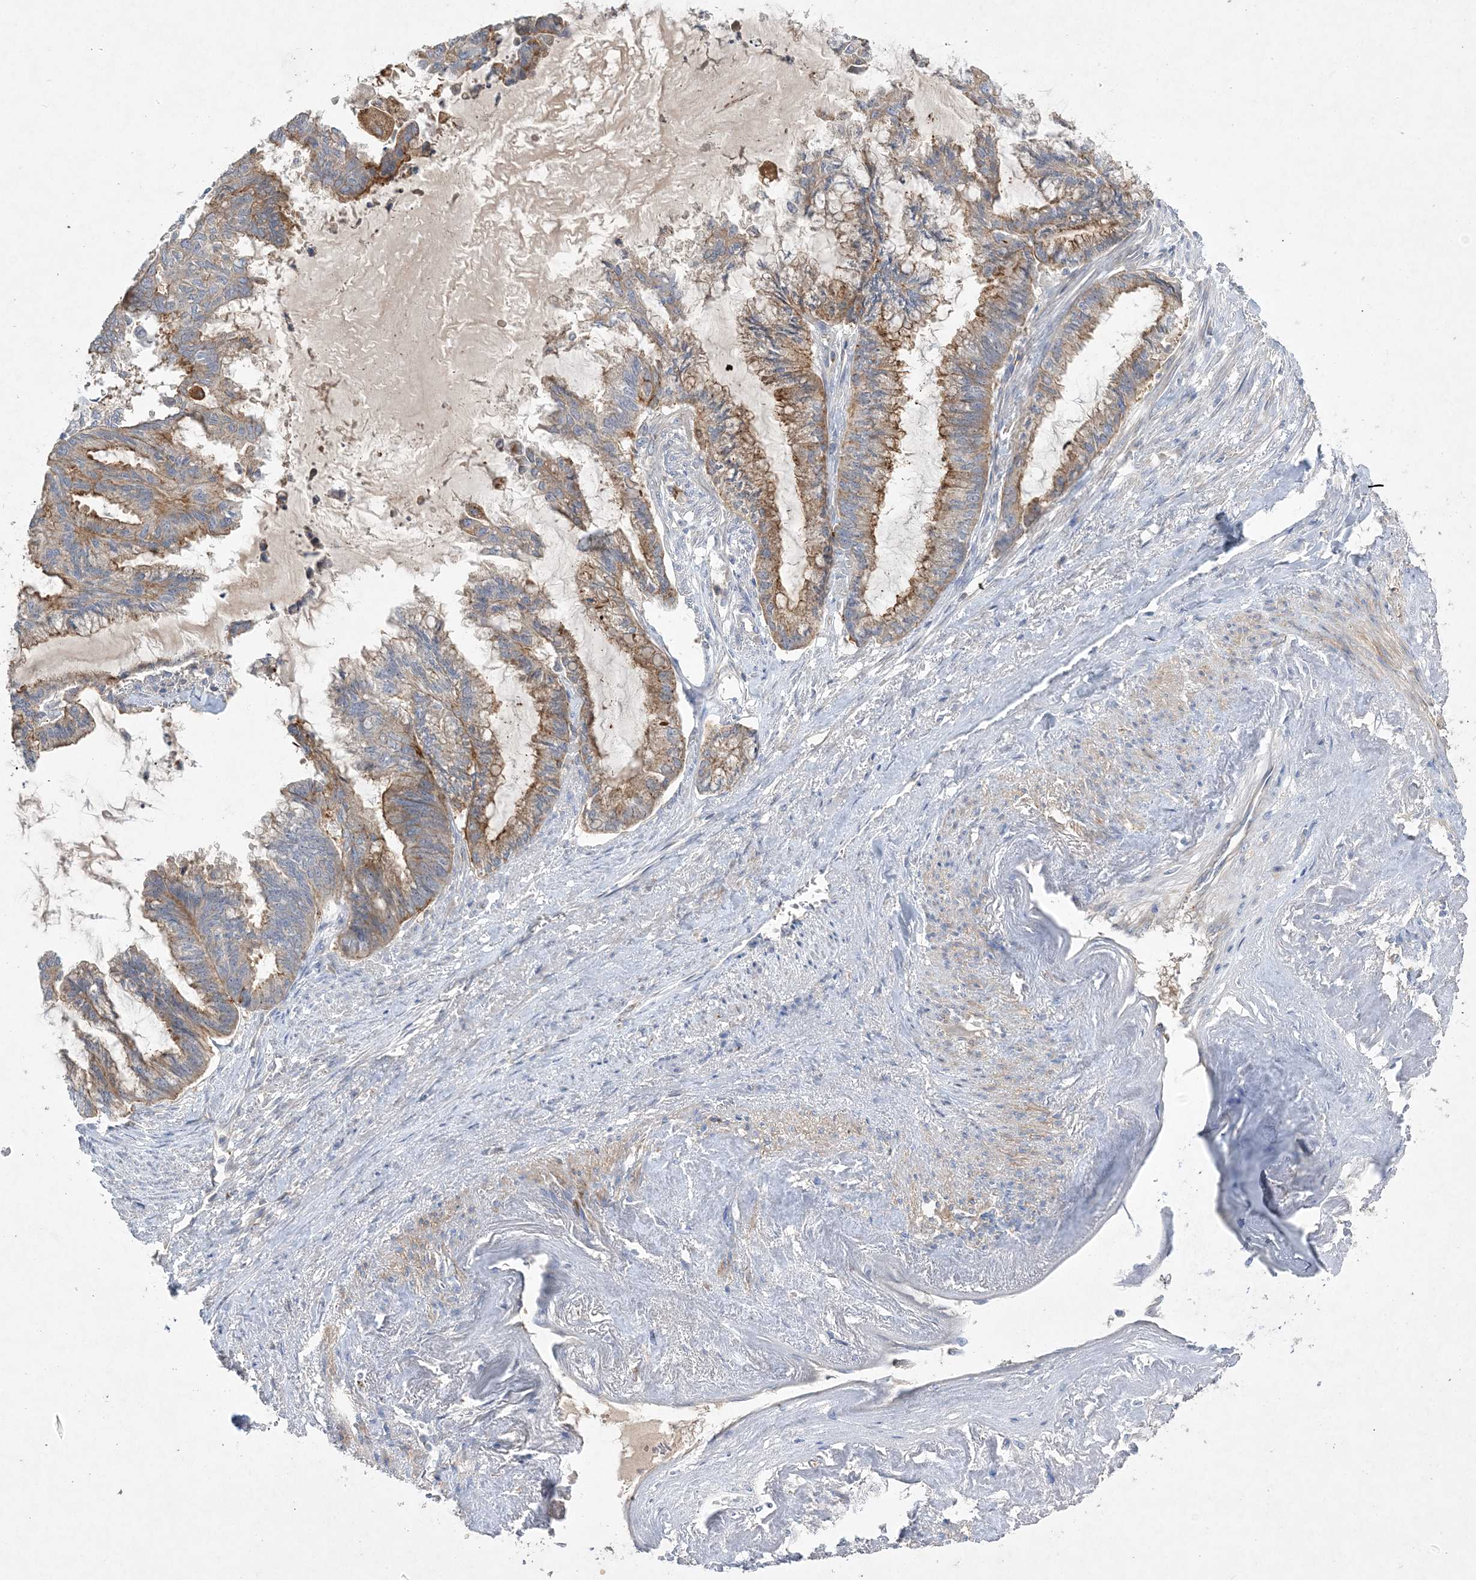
{"staining": {"intensity": "moderate", "quantity": ">75%", "location": "cytoplasmic/membranous"}, "tissue": "endometrial cancer", "cell_type": "Tumor cells", "image_type": "cancer", "snomed": [{"axis": "morphology", "description": "Adenocarcinoma, NOS"}, {"axis": "topography", "description": "Endometrium"}], "caption": "Immunohistochemistry (IHC) (DAB) staining of human endometrial adenocarcinoma reveals moderate cytoplasmic/membranous protein positivity in about >75% of tumor cells.", "gene": "ADCK2", "patient": {"sex": "female", "age": 86}}